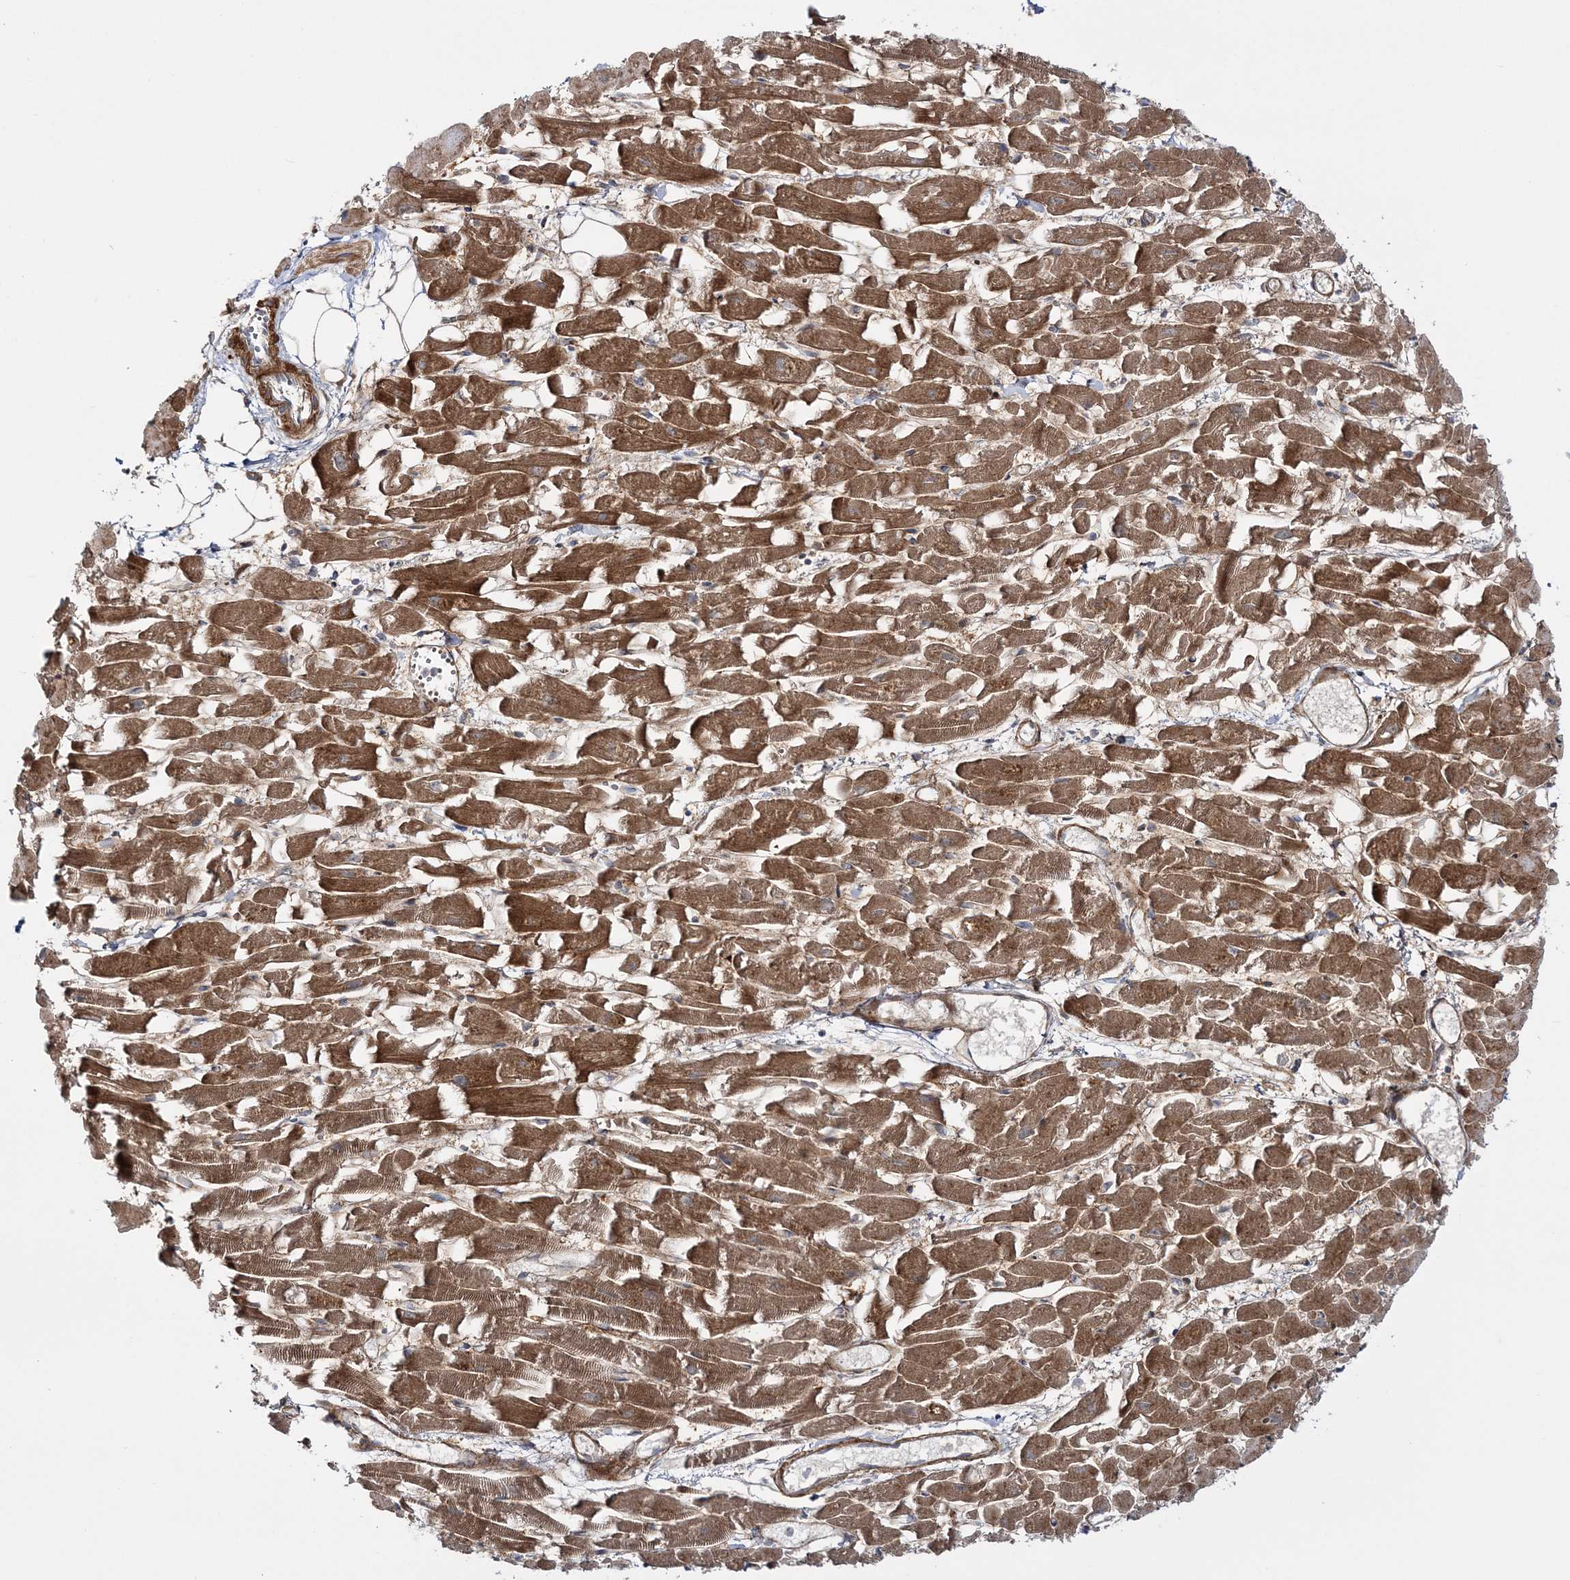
{"staining": {"intensity": "moderate", "quantity": ">75%", "location": "cytoplasmic/membranous"}, "tissue": "heart muscle", "cell_type": "Cardiomyocytes", "image_type": "normal", "snomed": [{"axis": "morphology", "description": "Normal tissue, NOS"}, {"axis": "topography", "description": "Heart"}], "caption": "Immunohistochemical staining of normal human heart muscle displays >75% levels of moderate cytoplasmic/membranous protein staining in approximately >75% of cardiomyocytes.", "gene": "MOCS2", "patient": {"sex": "female", "age": 64}}